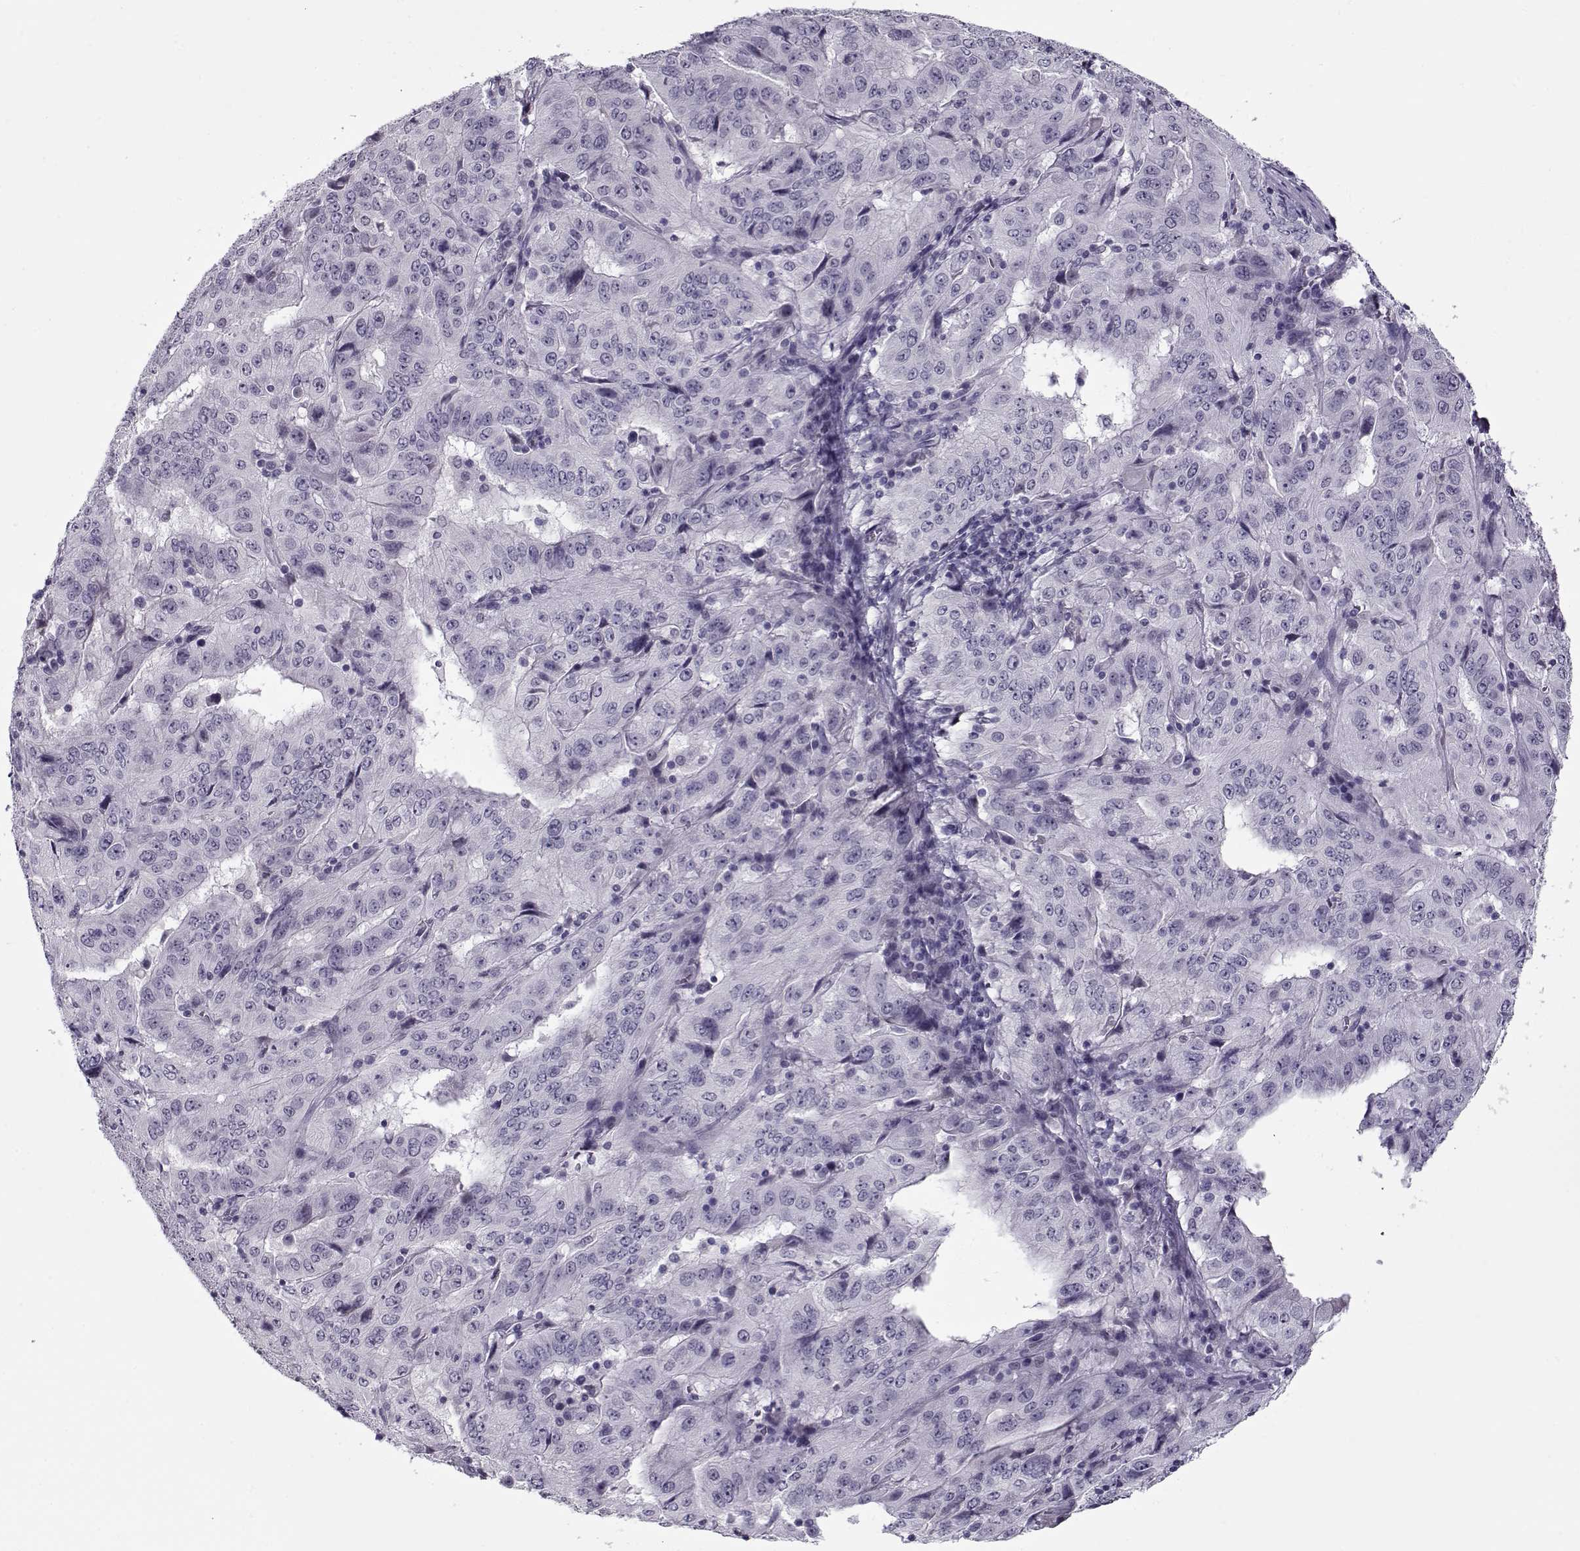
{"staining": {"intensity": "negative", "quantity": "none", "location": "none"}, "tissue": "pancreatic cancer", "cell_type": "Tumor cells", "image_type": "cancer", "snomed": [{"axis": "morphology", "description": "Adenocarcinoma, NOS"}, {"axis": "topography", "description": "Pancreas"}], "caption": "A photomicrograph of human adenocarcinoma (pancreatic) is negative for staining in tumor cells.", "gene": "CIBAR1", "patient": {"sex": "male", "age": 63}}